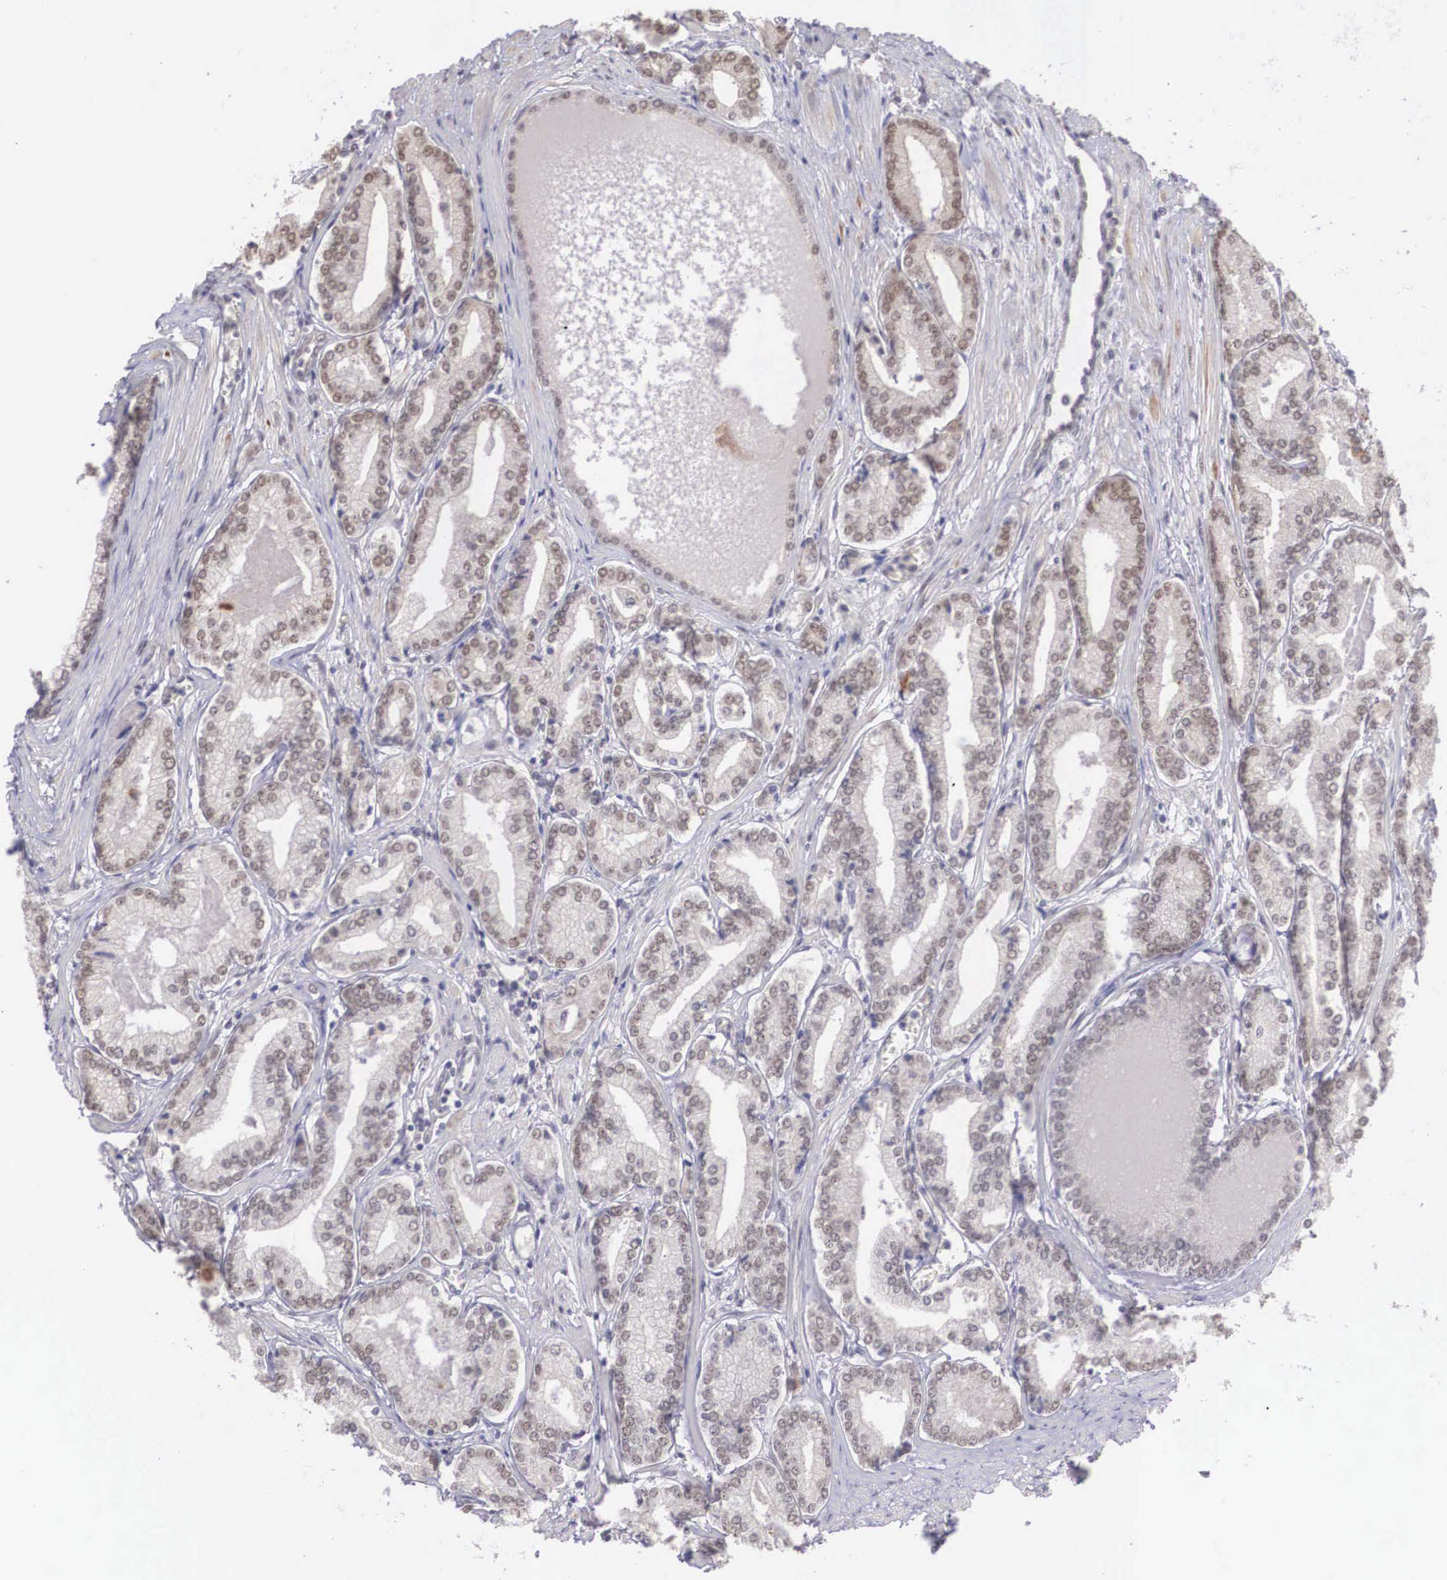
{"staining": {"intensity": "weak", "quantity": "25%-75%", "location": "cytoplasmic/membranous,nuclear"}, "tissue": "prostate cancer", "cell_type": "Tumor cells", "image_type": "cancer", "snomed": [{"axis": "morphology", "description": "Adenocarcinoma, Medium grade"}, {"axis": "topography", "description": "Prostate"}], "caption": "A photomicrograph of medium-grade adenocarcinoma (prostate) stained for a protein shows weak cytoplasmic/membranous and nuclear brown staining in tumor cells.", "gene": "NINL", "patient": {"sex": "male", "age": 72}}